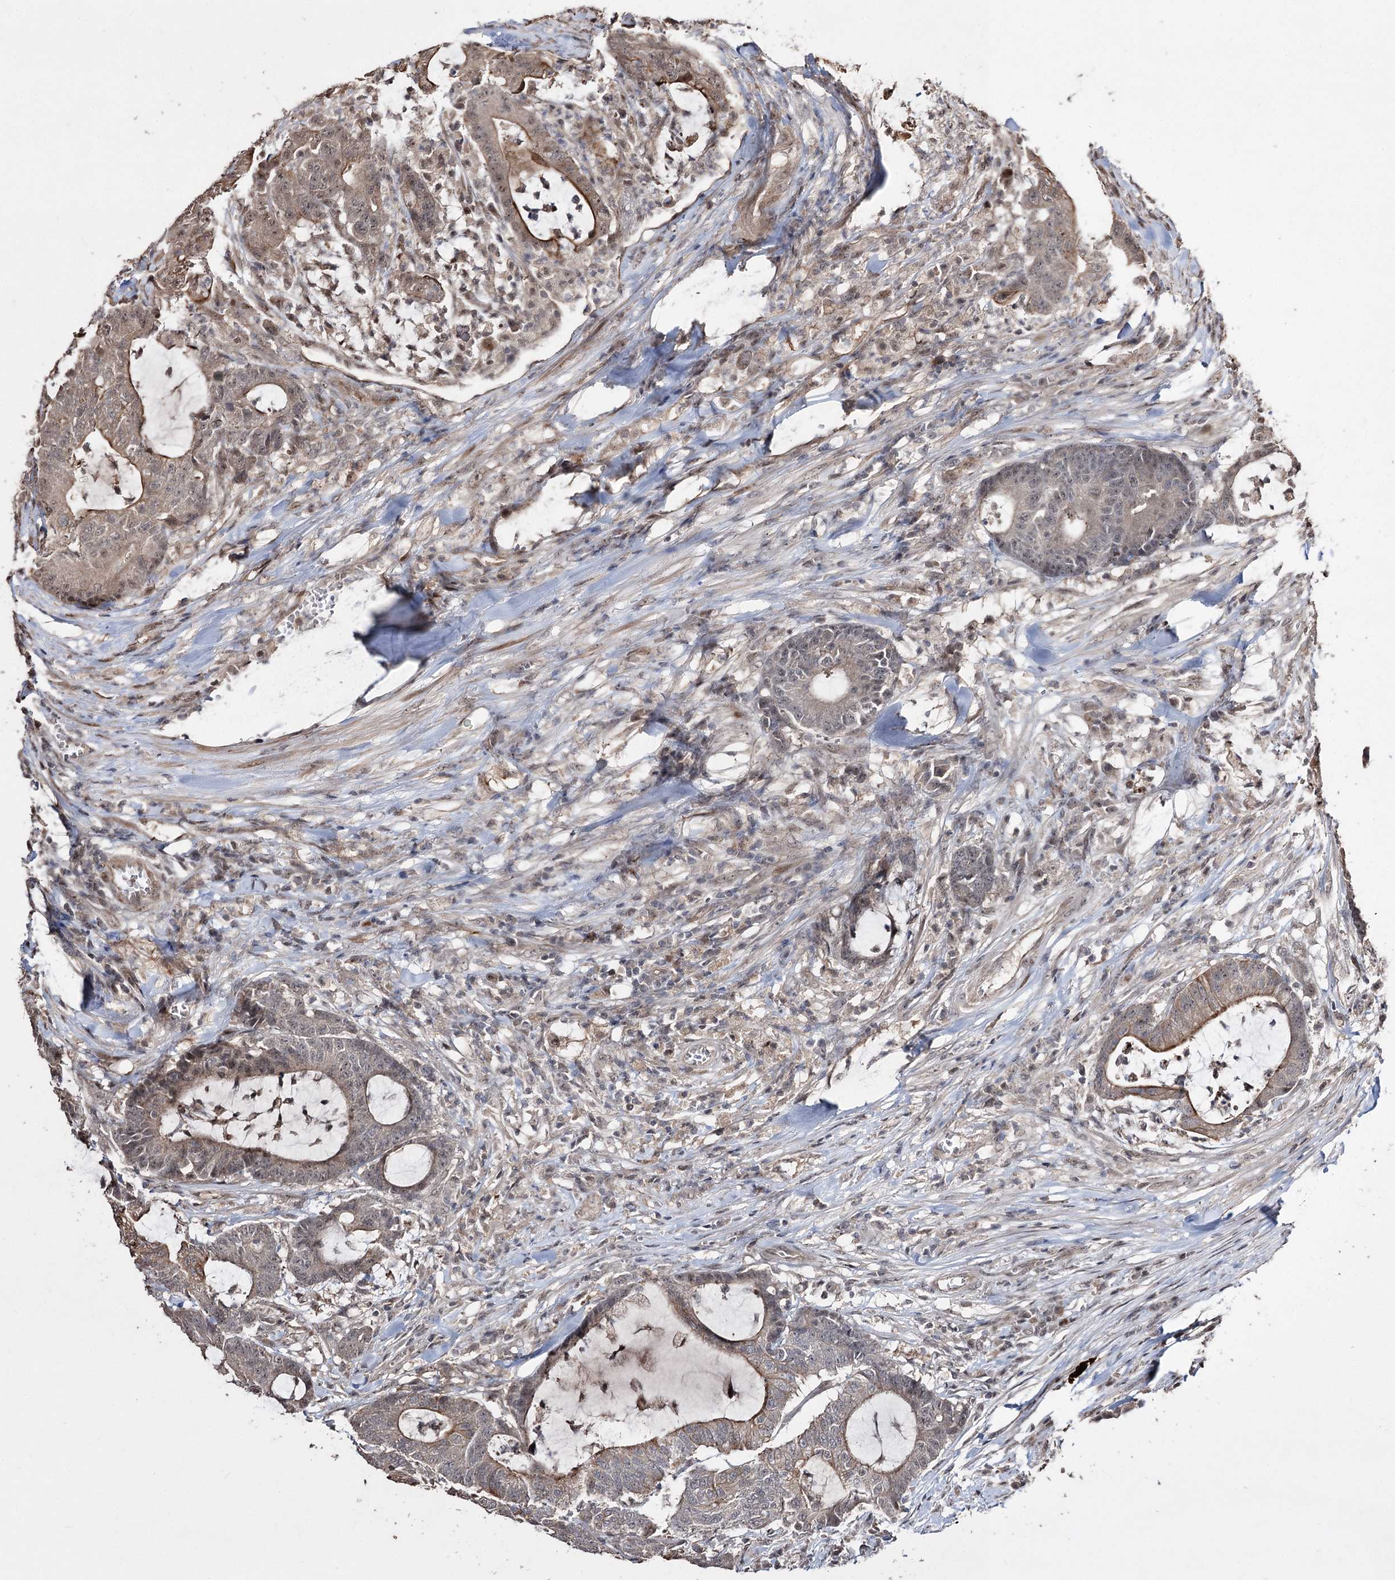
{"staining": {"intensity": "moderate", "quantity": "<25%", "location": "cytoplasmic/membranous"}, "tissue": "colorectal cancer", "cell_type": "Tumor cells", "image_type": "cancer", "snomed": [{"axis": "morphology", "description": "Adenocarcinoma, NOS"}, {"axis": "topography", "description": "Colon"}], "caption": "Adenocarcinoma (colorectal) was stained to show a protein in brown. There is low levels of moderate cytoplasmic/membranous expression in approximately <25% of tumor cells.", "gene": "CPNE8", "patient": {"sex": "female", "age": 84}}